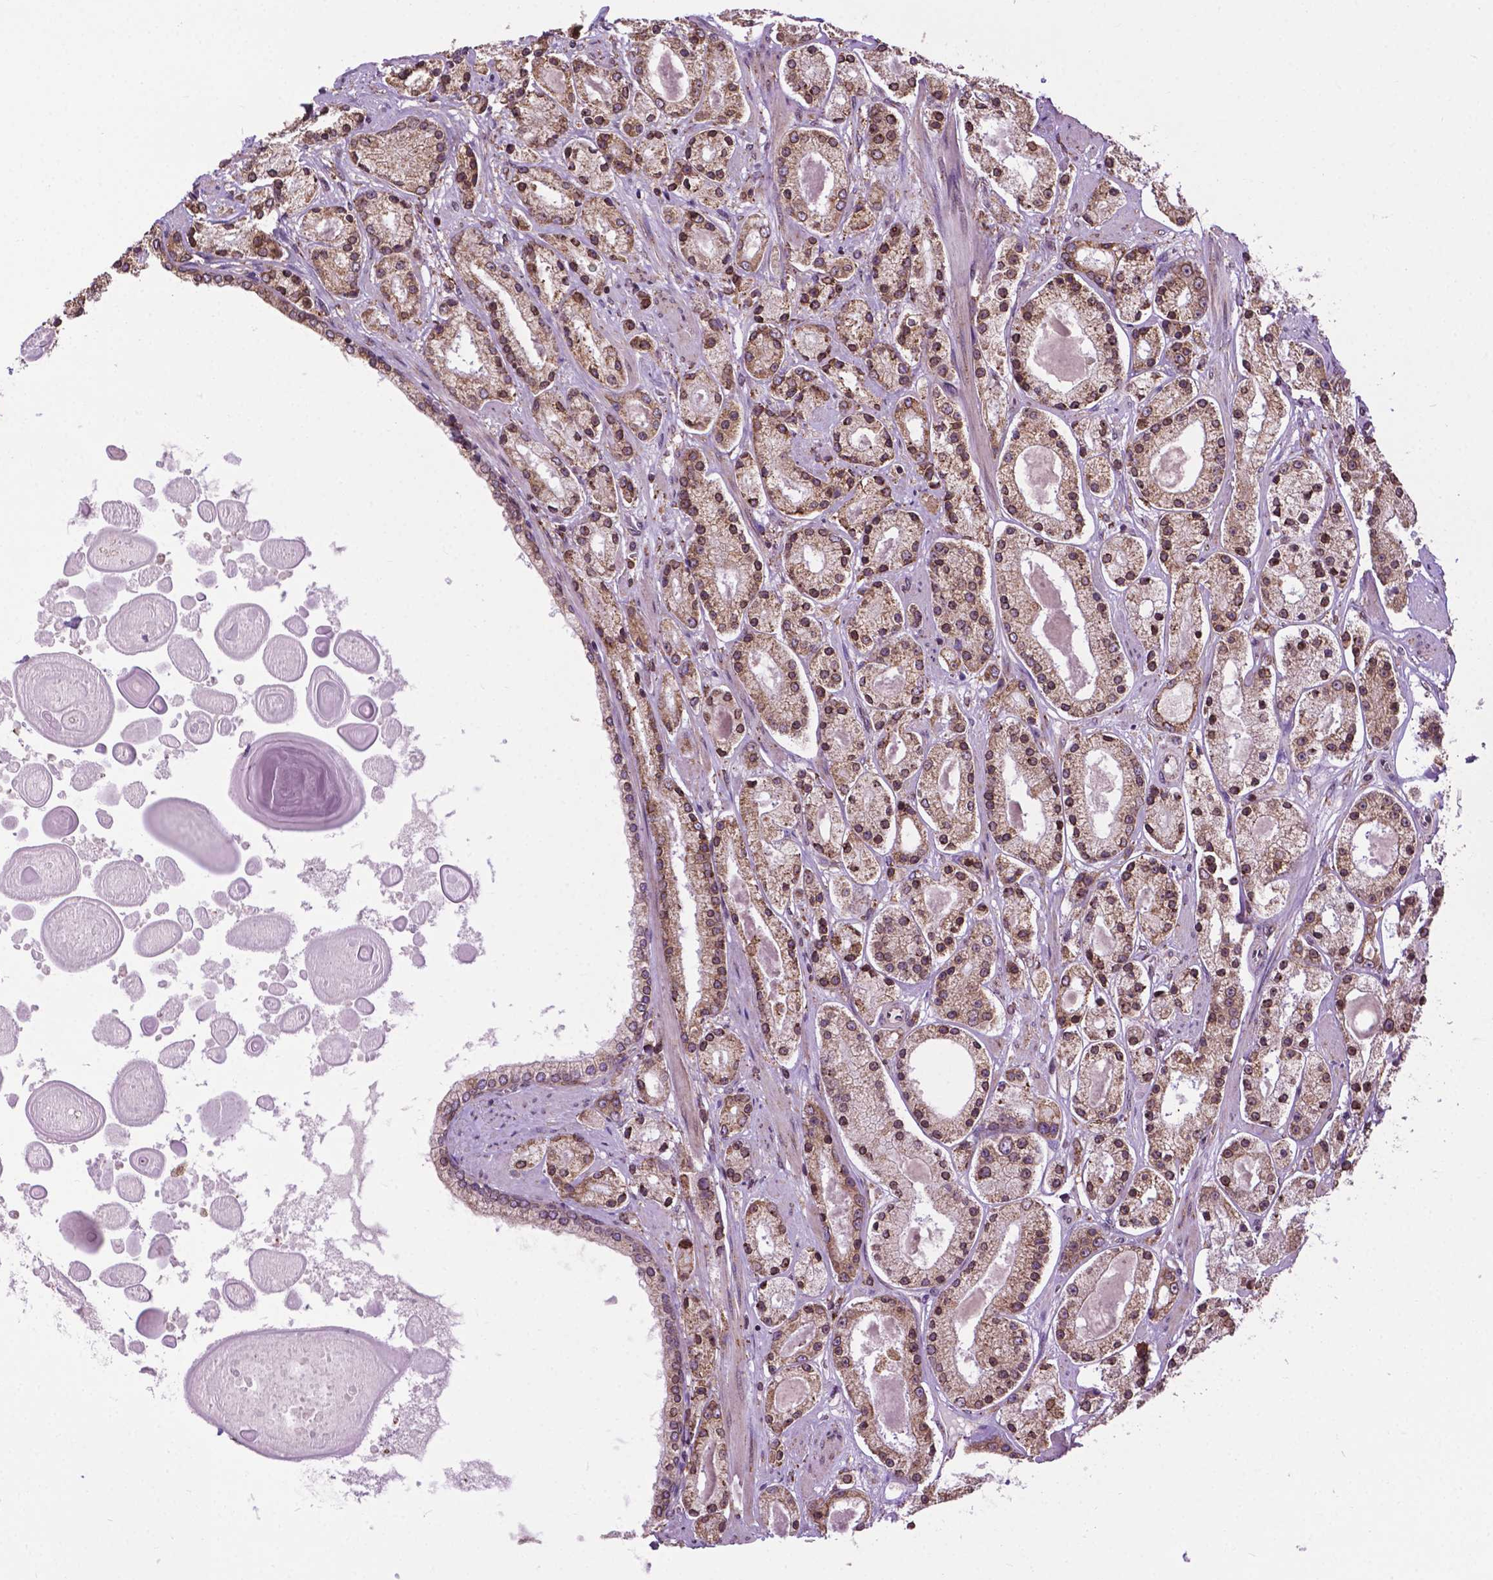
{"staining": {"intensity": "moderate", "quantity": ">75%", "location": "cytoplasmic/membranous,nuclear"}, "tissue": "prostate cancer", "cell_type": "Tumor cells", "image_type": "cancer", "snomed": [{"axis": "morphology", "description": "Adenocarcinoma, High grade"}, {"axis": "topography", "description": "Prostate"}], "caption": "Adenocarcinoma (high-grade) (prostate) stained for a protein shows moderate cytoplasmic/membranous and nuclear positivity in tumor cells. (Brightfield microscopy of DAB IHC at high magnification).", "gene": "GANAB", "patient": {"sex": "male", "age": 67}}